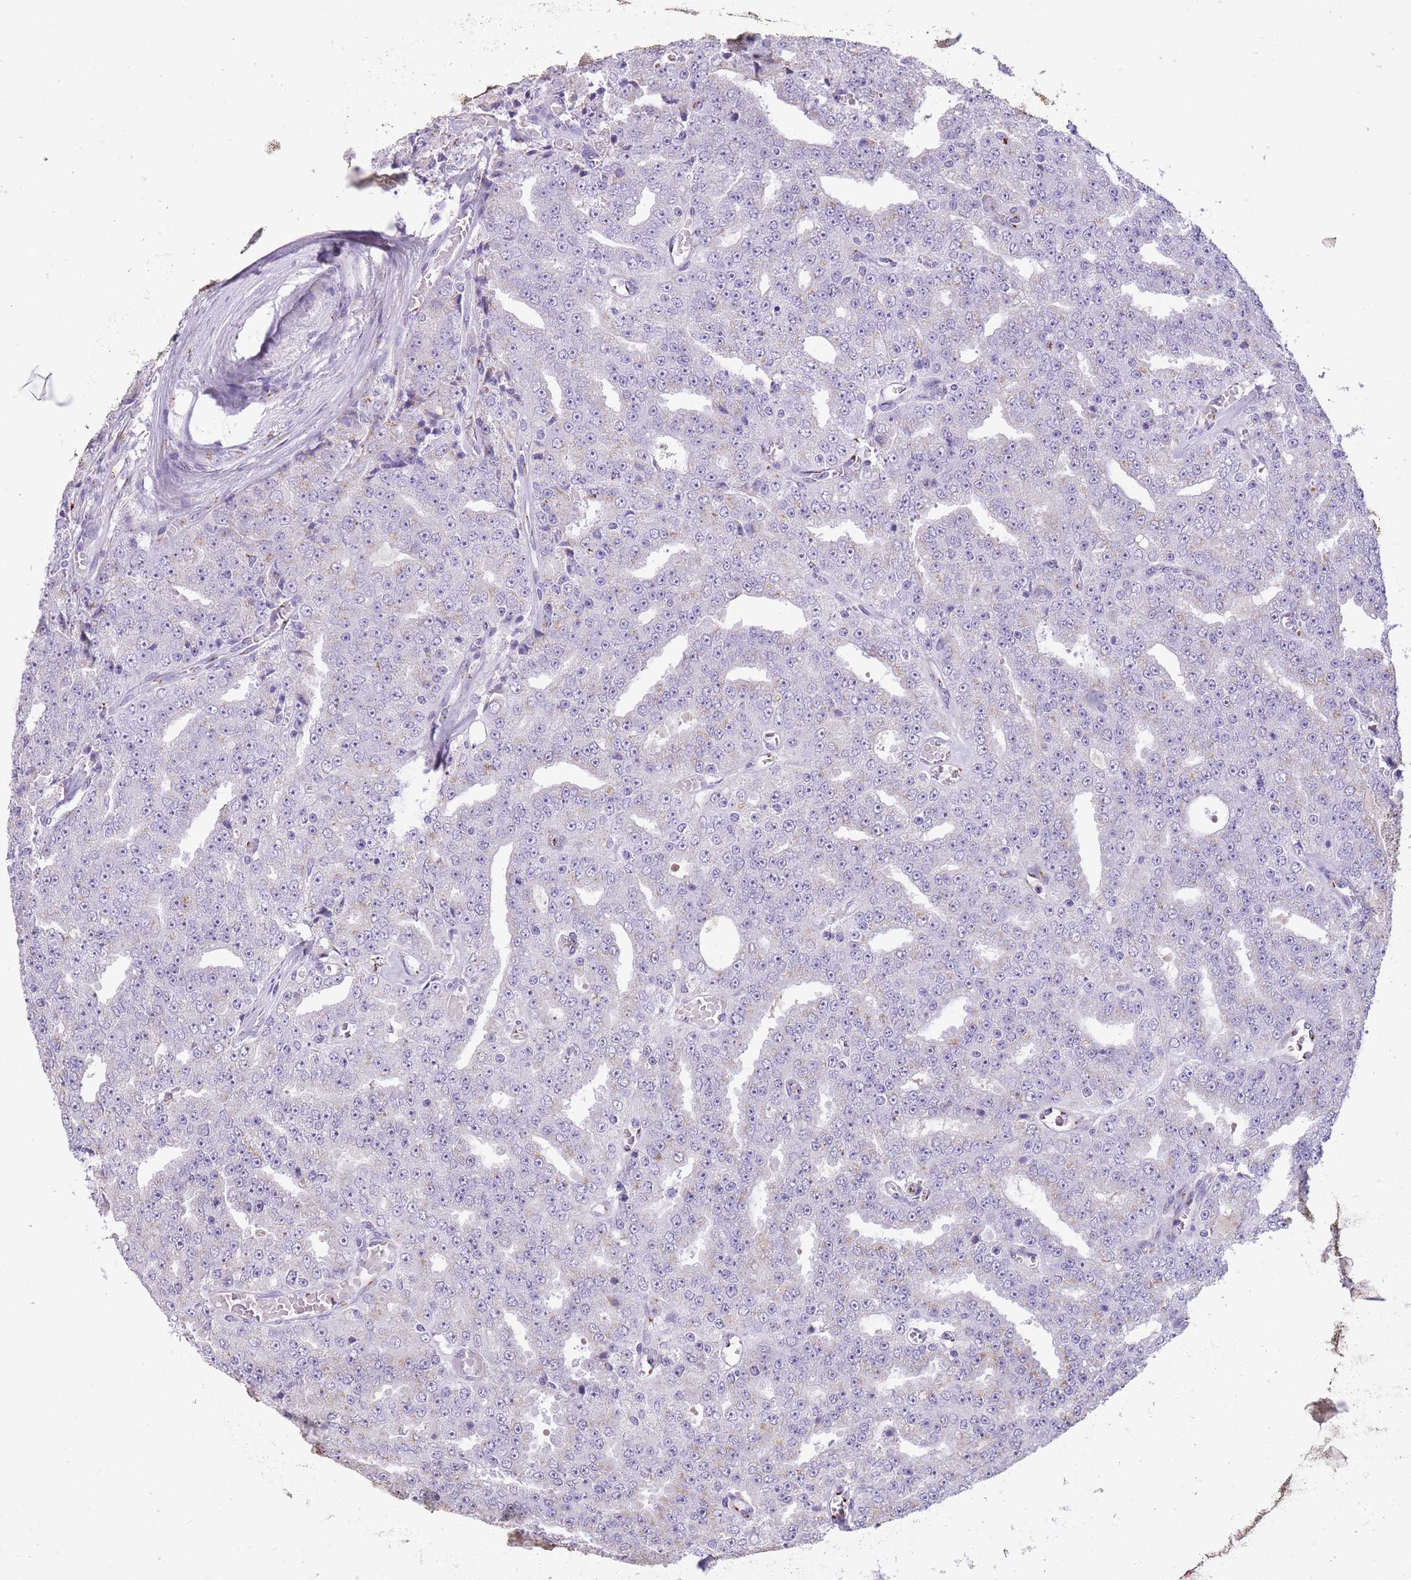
{"staining": {"intensity": "strong", "quantity": "25%-75%", "location": "cytoplasmic/membranous"}, "tissue": "prostate cancer", "cell_type": "Tumor cells", "image_type": "cancer", "snomed": [{"axis": "morphology", "description": "Adenocarcinoma, High grade"}, {"axis": "topography", "description": "Prostate"}], "caption": "Prostate cancer stained with a brown dye exhibits strong cytoplasmic/membranous positive staining in approximately 25%-75% of tumor cells.", "gene": "B4GALT2", "patient": {"sex": "male", "age": 63}}